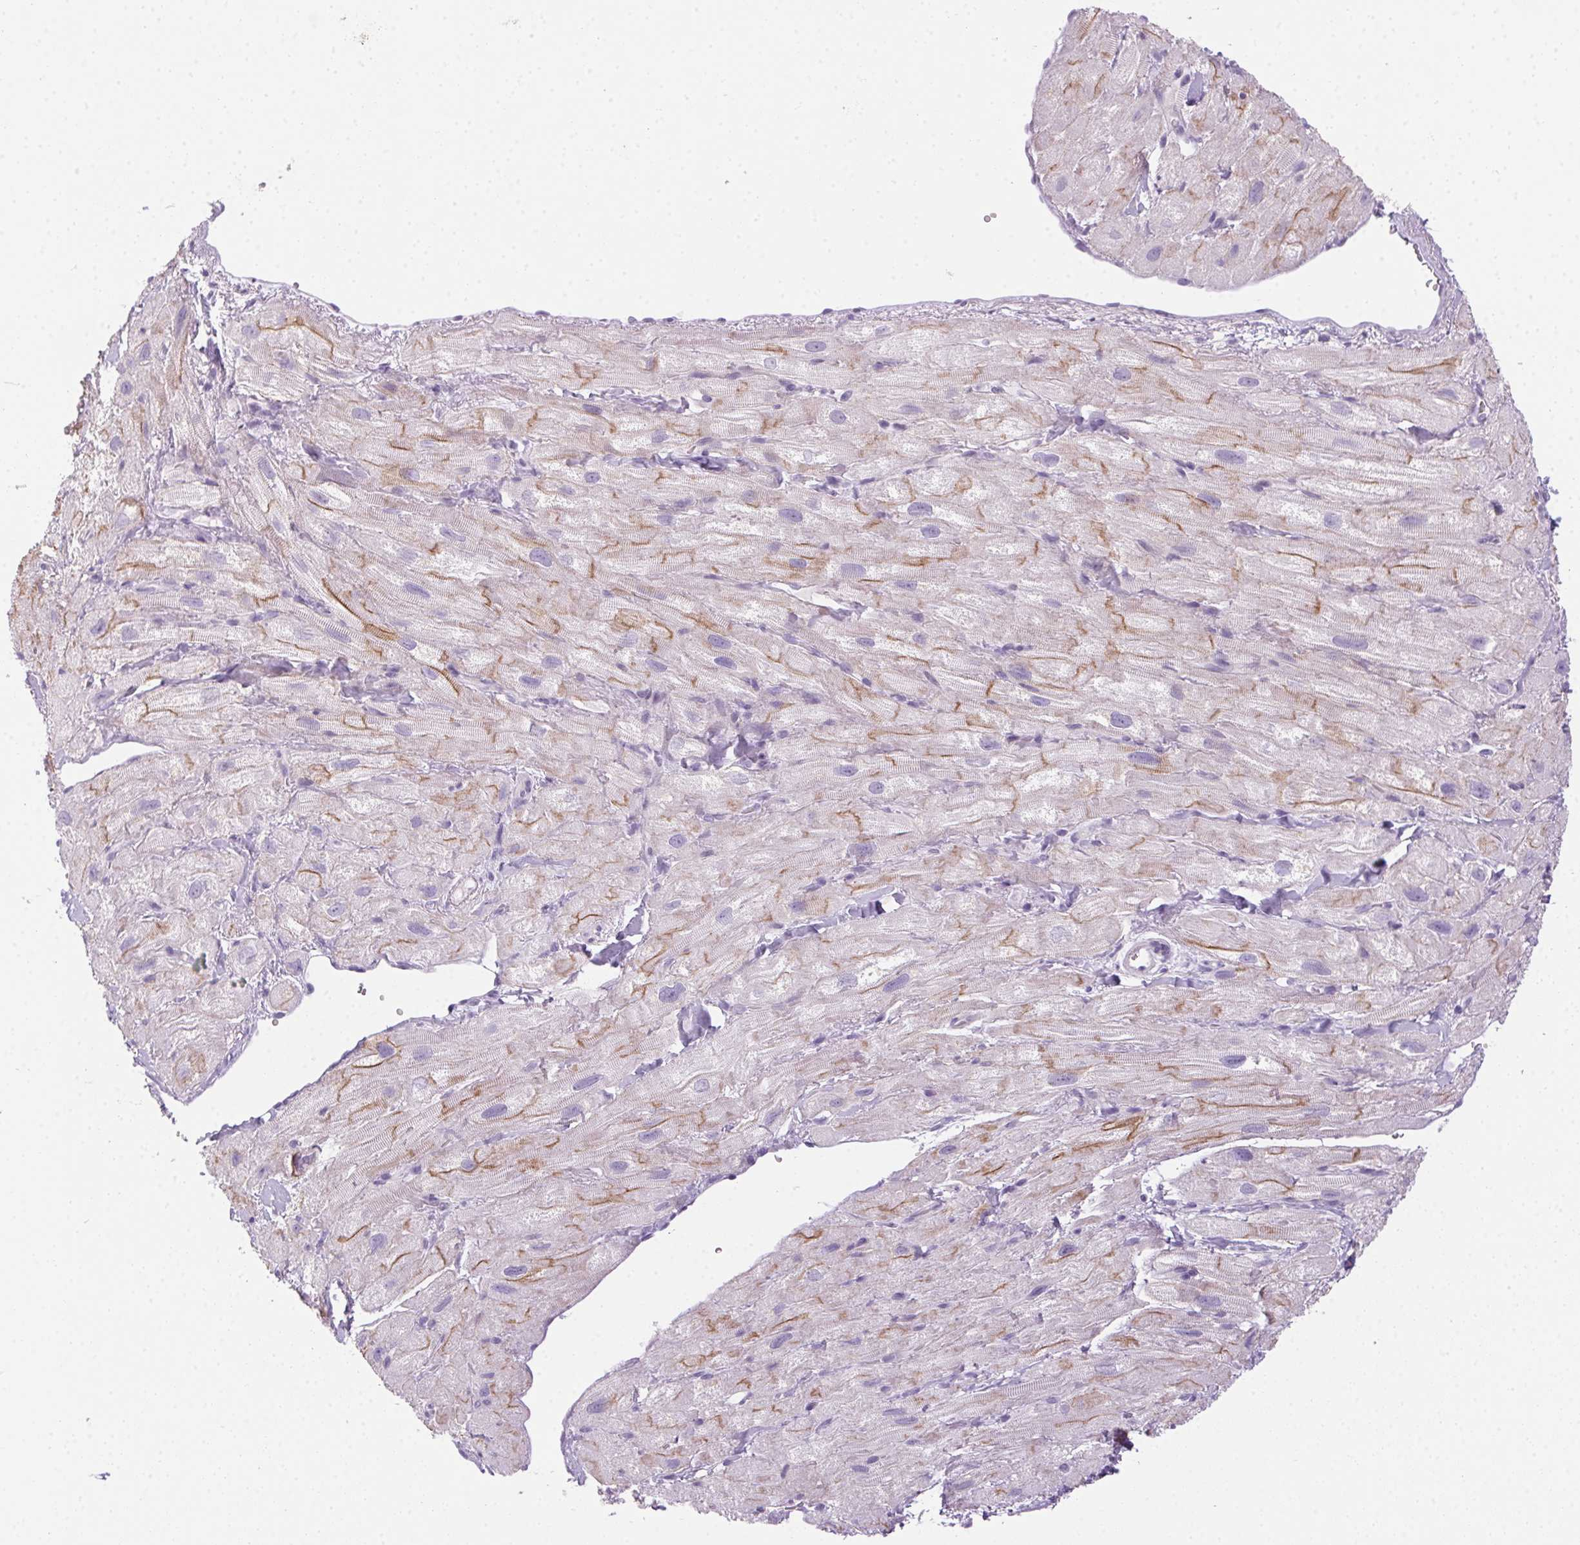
{"staining": {"intensity": "moderate", "quantity": "25%-75%", "location": "cytoplasmic/membranous"}, "tissue": "heart muscle", "cell_type": "Cardiomyocytes", "image_type": "normal", "snomed": [{"axis": "morphology", "description": "Normal tissue, NOS"}, {"axis": "topography", "description": "Heart"}], "caption": "Brown immunohistochemical staining in benign heart muscle displays moderate cytoplasmic/membranous positivity in about 25%-75% of cardiomyocytes.", "gene": "POPDC2", "patient": {"sex": "female", "age": 62}}